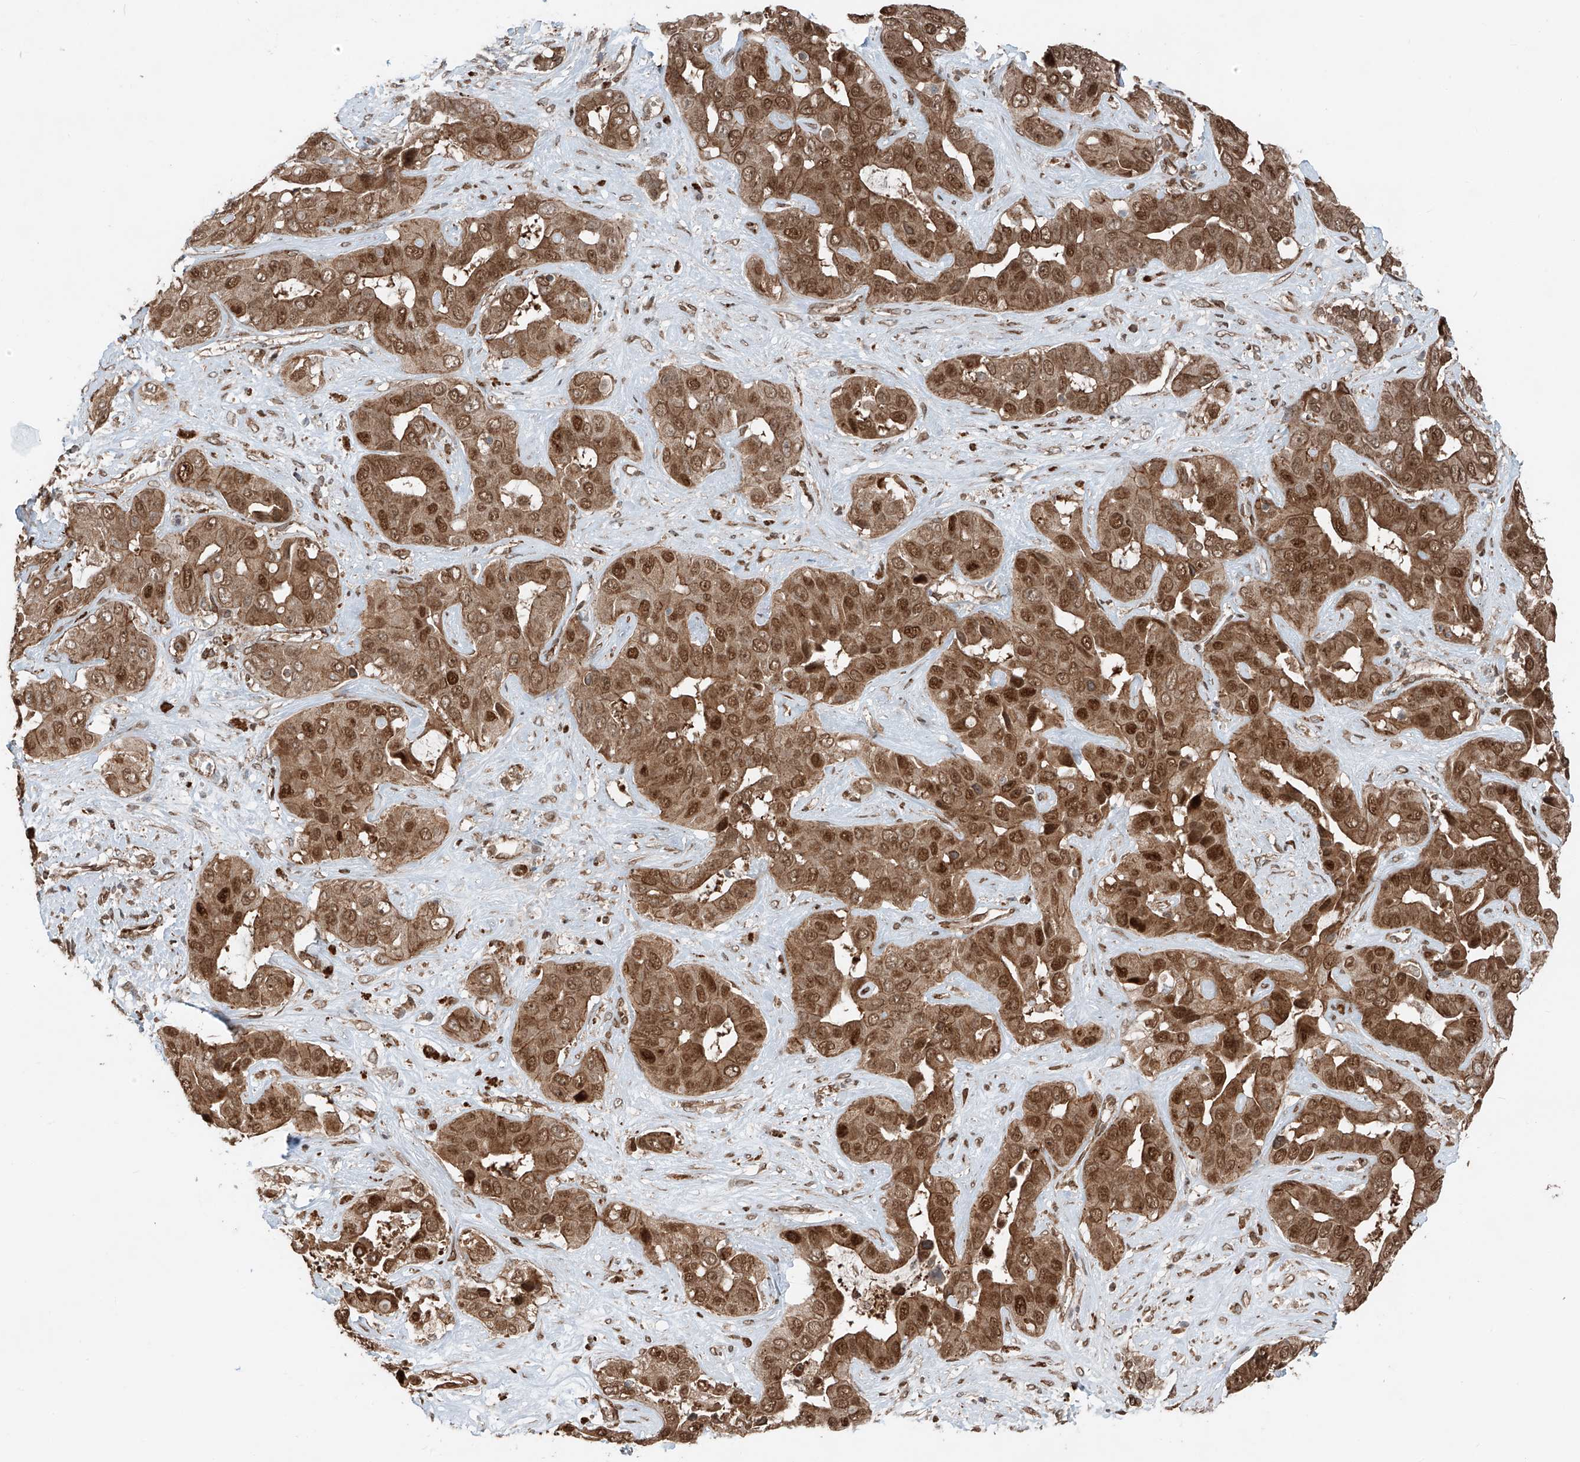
{"staining": {"intensity": "moderate", "quantity": ">75%", "location": "cytoplasmic/membranous,nuclear"}, "tissue": "liver cancer", "cell_type": "Tumor cells", "image_type": "cancer", "snomed": [{"axis": "morphology", "description": "Cholangiocarcinoma"}, {"axis": "topography", "description": "Liver"}], "caption": "Moderate cytoplasmic/membranous and nuclear protein positivity is appreciated in approximately >75% of tumor cells in liver cholangiocarcinoma. The staining was performed using DAB (3,3'-diaminobenzidine) to visualize the protein expression in brown, while the nuclei were stained in blue with hematoxylin (Magnification: 20x).", "gene": "CEP162", "patient": {"sex": "female", "age": 52}}